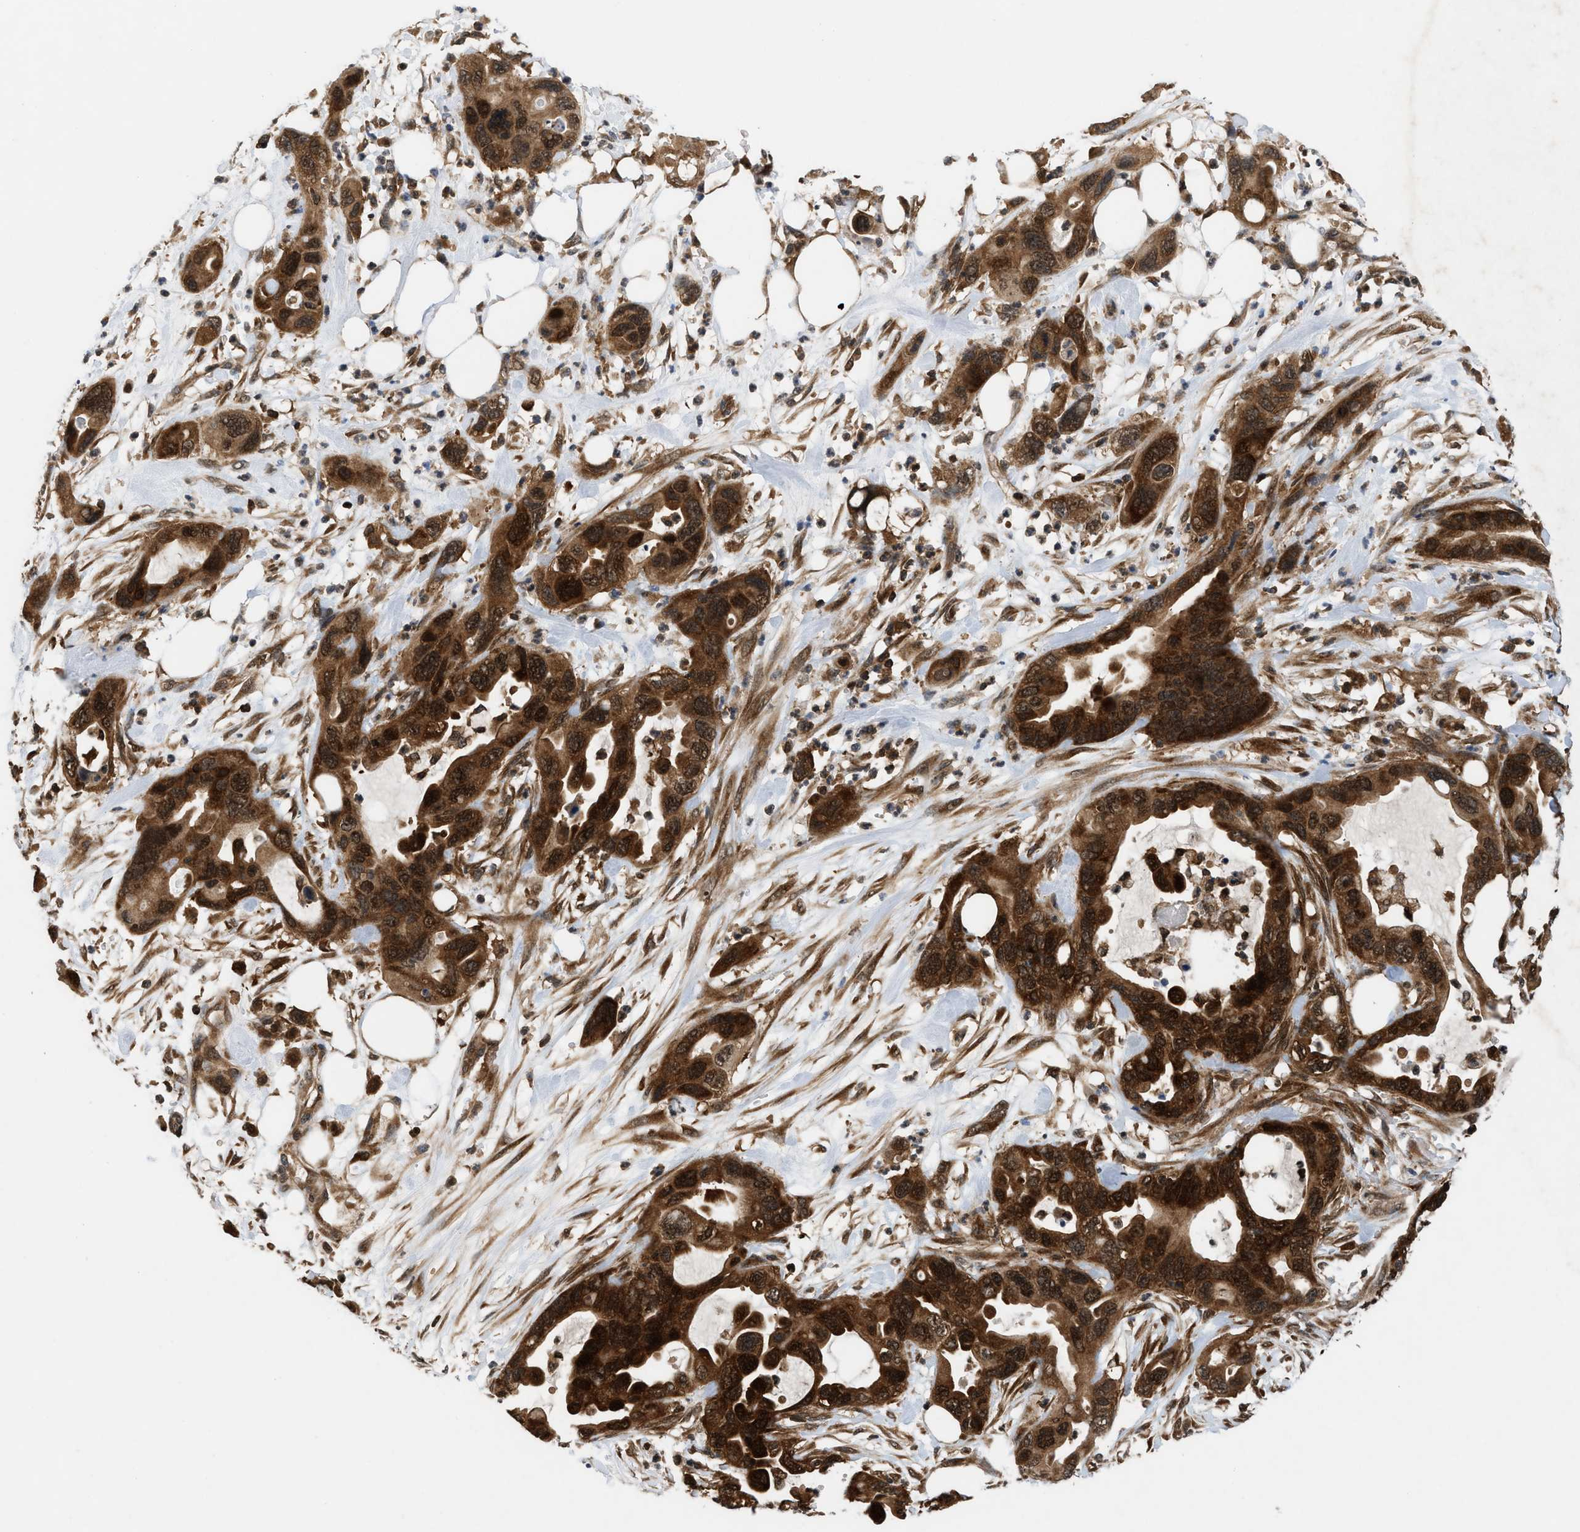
{"staining": {"intensity": "strong", "quantity": ">75%", "location": "cytoplasmic/membranous,nuclear"}, "tissue": "pancreatic cancer", "cell_type": "Tumor cells", "image_type": "cancer", "snomed": [{"axis": "morphology", "description": "Adenocarcinoma, NOS"}, {"axis": "topography", "description": "Pancreas"}], "caption": "Immunohistochemistry (DAB) staining of pancreatic adenocarcinoma demonstrates strong cytoplasmic/membranous and nuclear protein positivity in about >75% of tumor cells.", "gene": "OXSR1", "patient": {"sex": "female", "age": 71}}